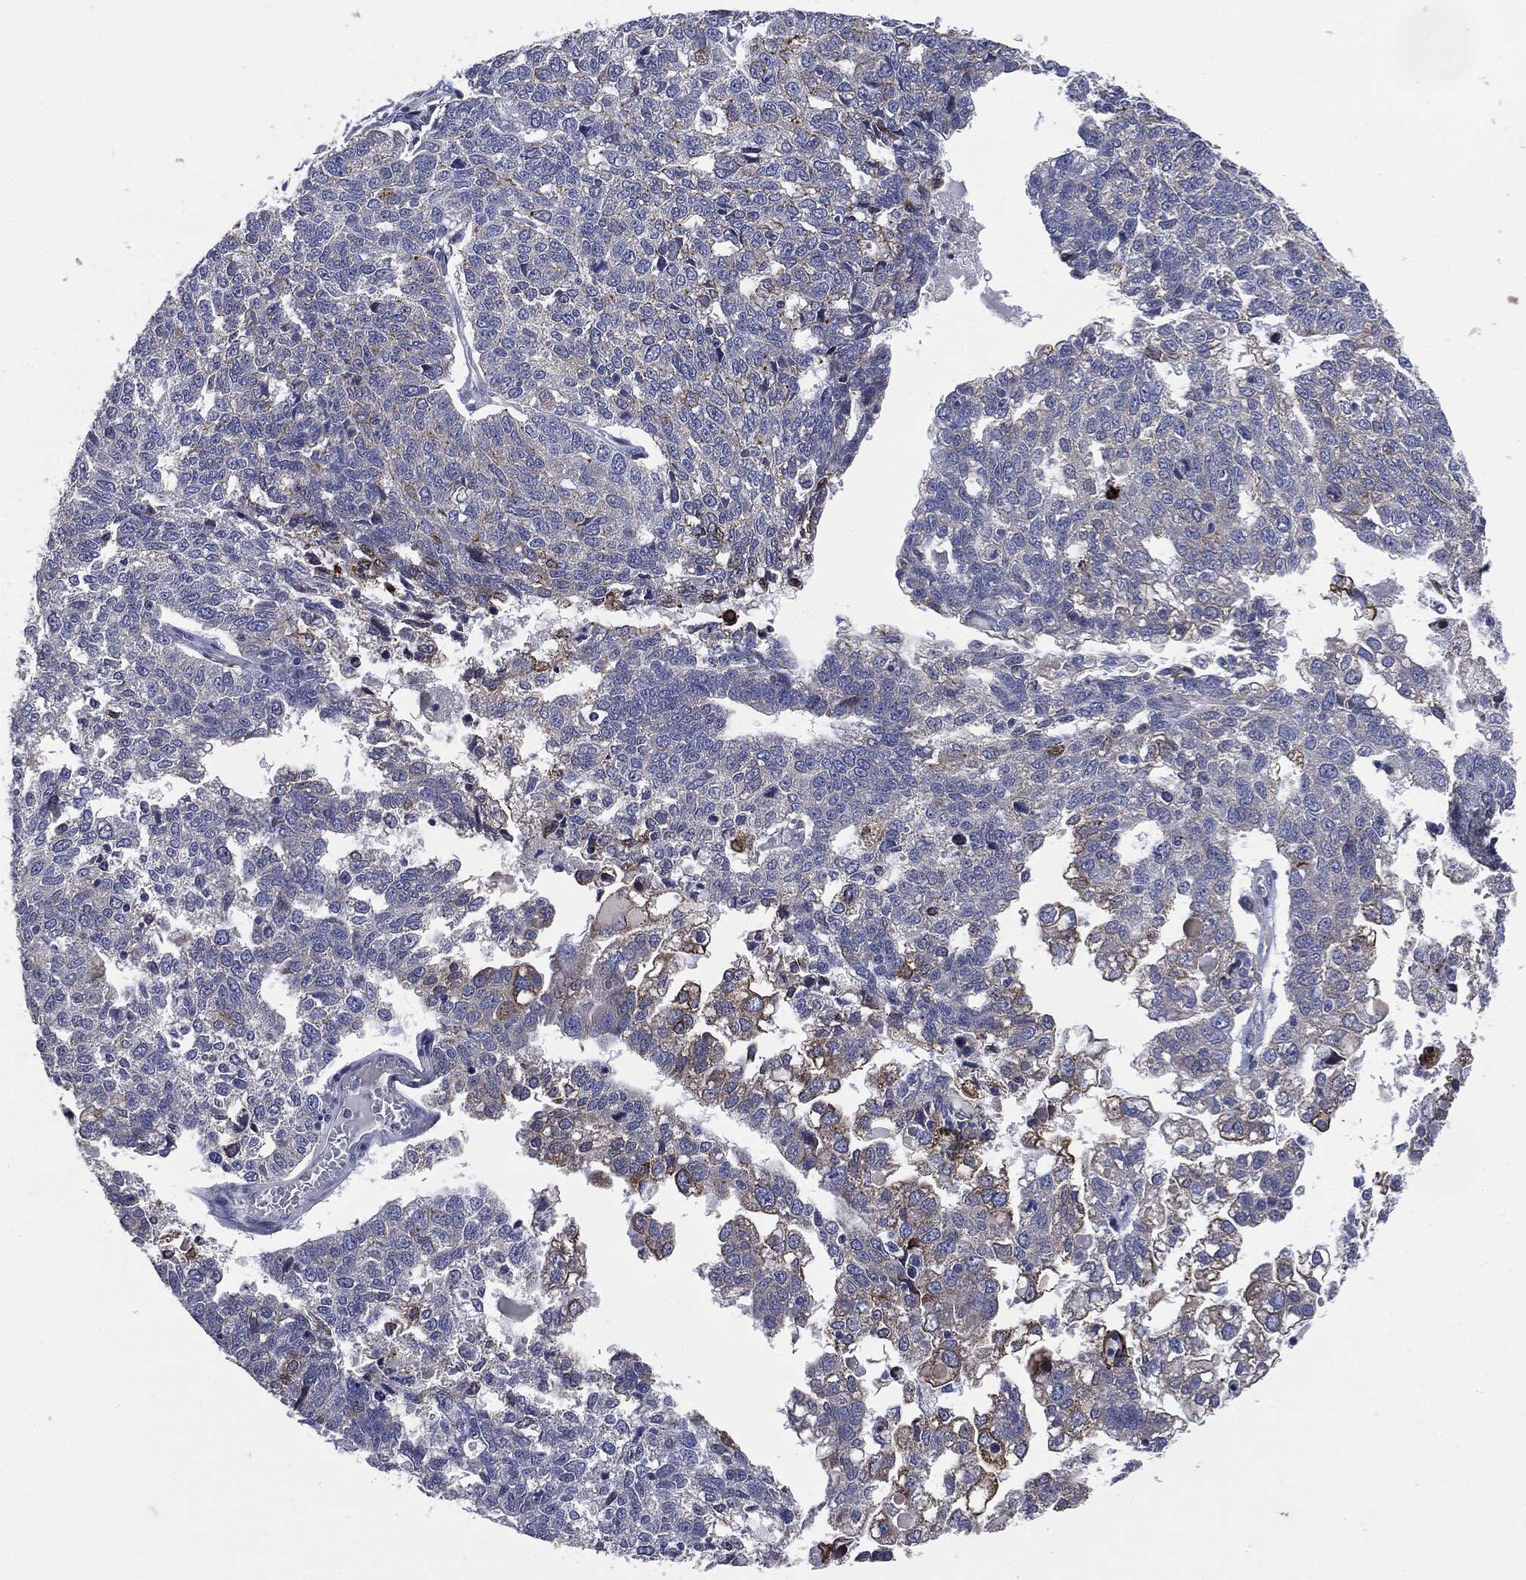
{"staining": {"intensity": "moderate", "quantity": "<25%", "location": "cytoplasmic/membranous"}, "tissue": "ovarian cancer", "cell_type": "Tumor cells", "image_type": "cancer", "snomed": [{"axis": "morphology", "description": "Cystadenocarcinoma, serous, NOS"}, {"axis": "topography", "description": "Ovary"}], "caption": "The immunohistochemical stain highlights moderate cytoplasmic/membranous expression in tumor cells of ovarian cancer (serous cystadenocarcinoma) tissue. The protein is stained brown, and the nuclei are stained in blue (DAB (3,3'-diaminobenzidine) IHC with brightfield microscopy, high magnification).", "gene": "PTGS2", "patient": {"sex": "female", "age": 71}}